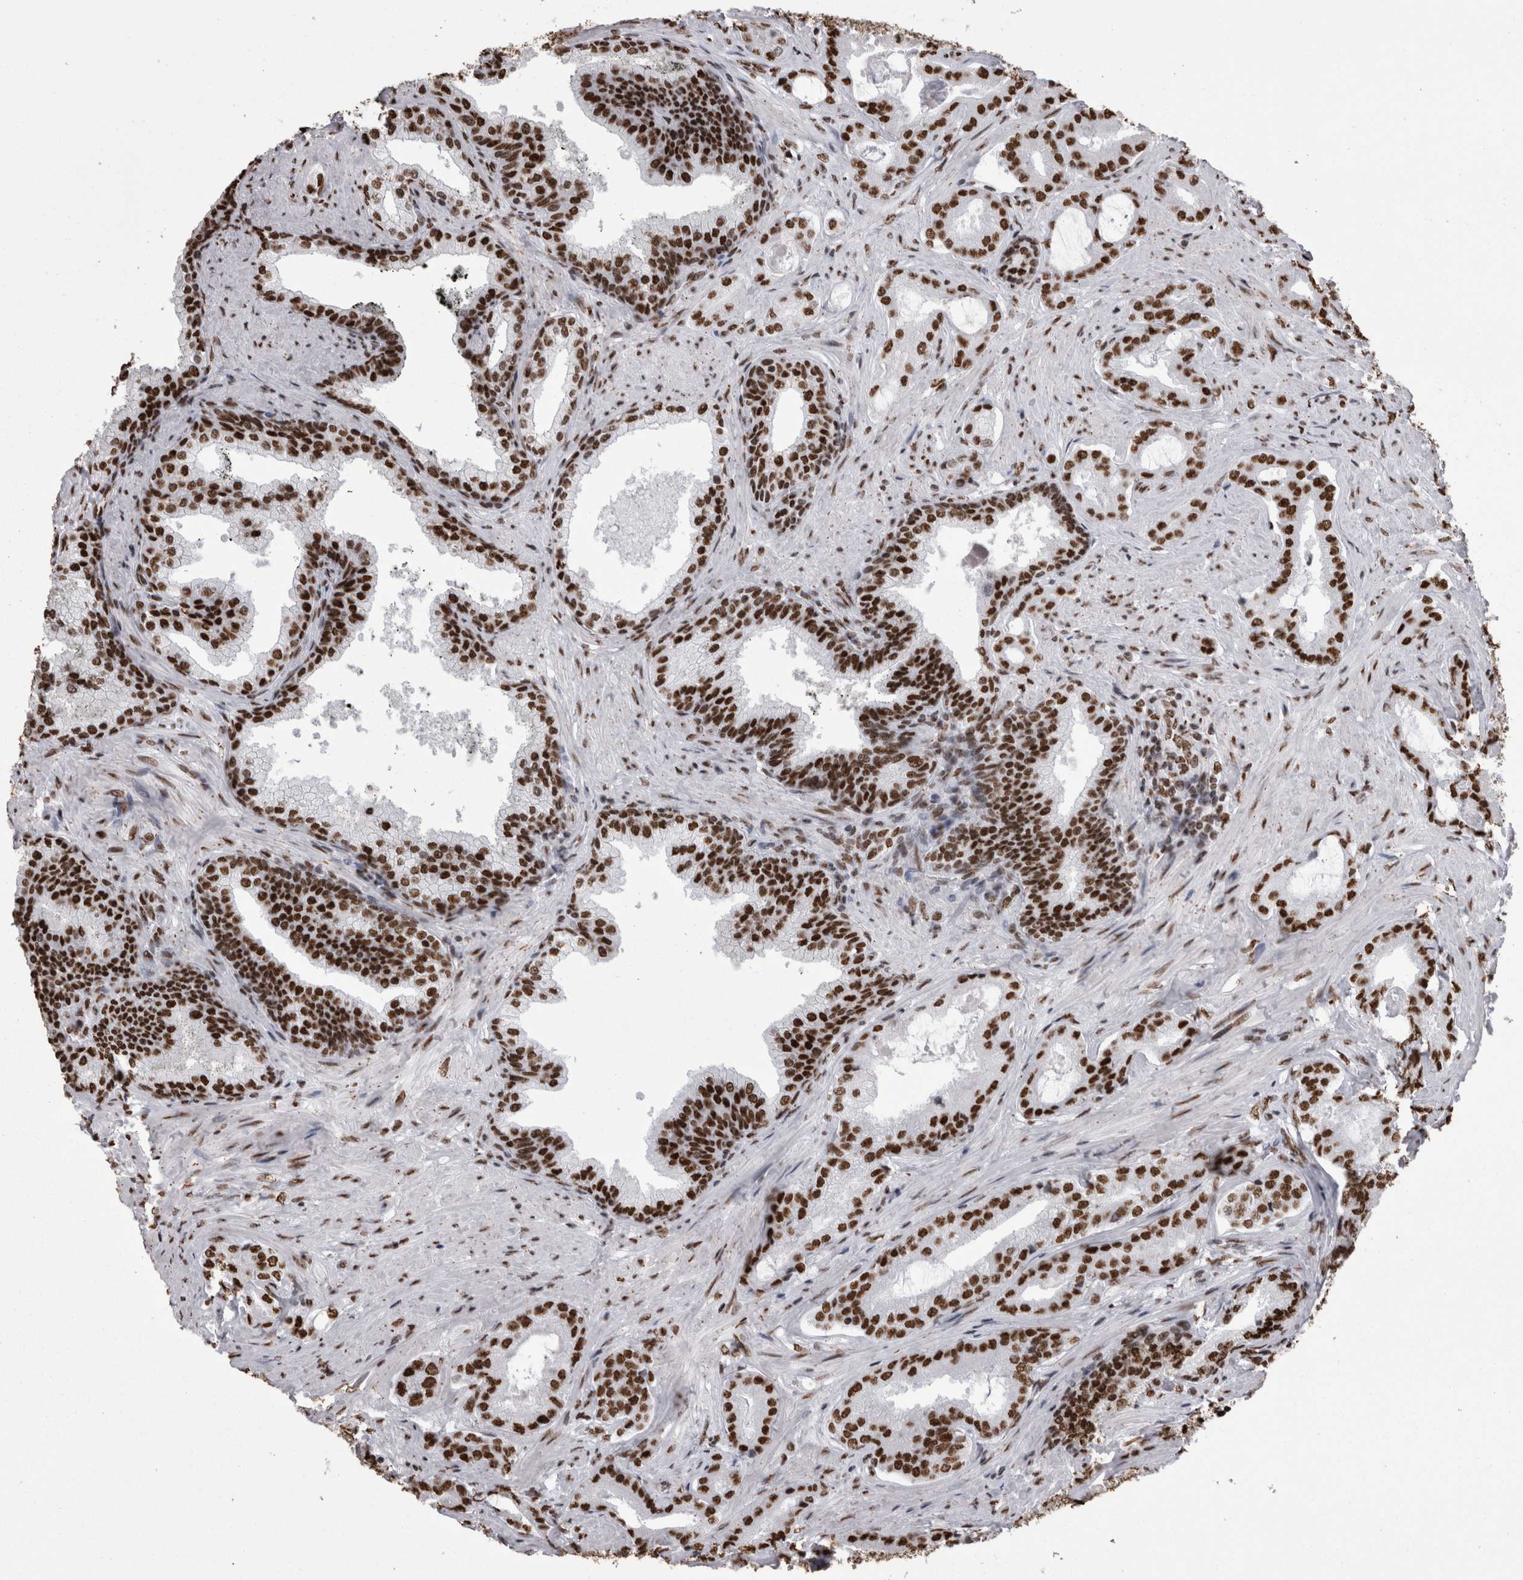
{"staining": {"intensity": "strong", "quantity": ">75%", "location": "nuclear"}, "tissue": "prostate cancer", "cell_type": "Tumor cells", "image_type": "cancer", "snomed": [{"axis": "morphology", "description": "Adenocarcinoma, Low grade"}, {"axis": "topography", "description": "Prostate"}], "caption": "Protein staining of prostate cancer (low-grade adenocarcinoma) tissue reveals strong nuclear positivity in approximately >75% of tumor cells. Nuclei are stained in blue.", "gene": "HNRNPM", "patient": {"sex": "male", "age": 71}}